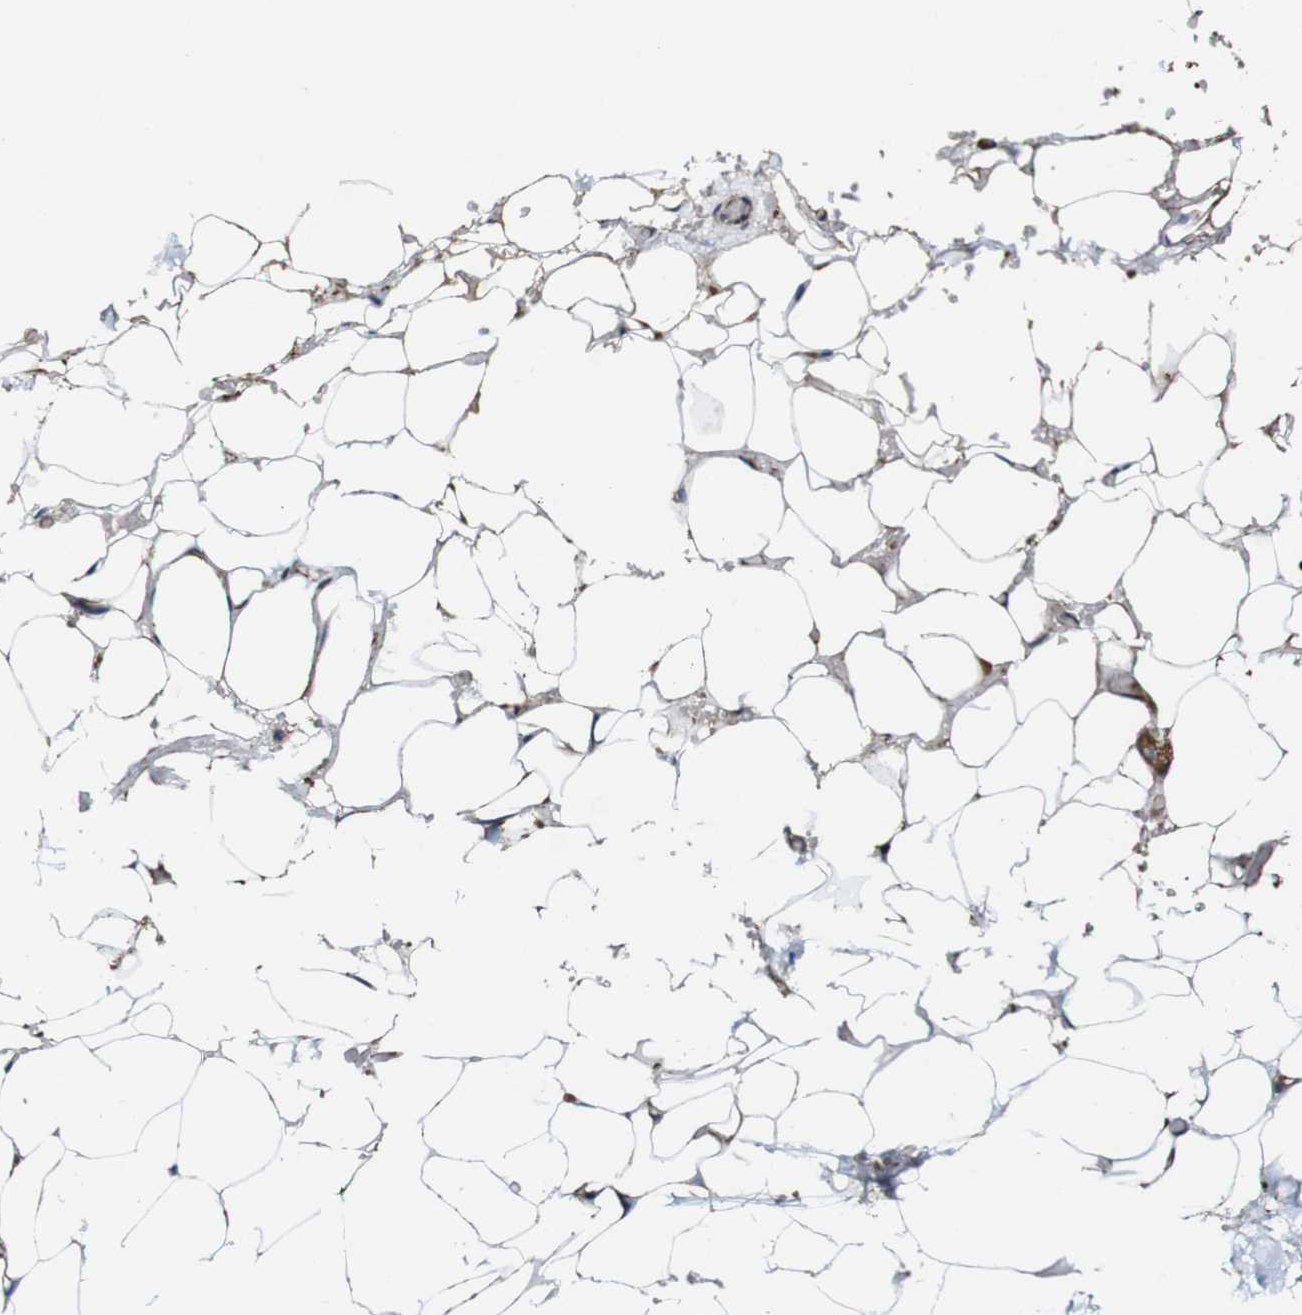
{"staining": {"intensity": "weak", "quantity": "25%-75%", "location": "cytoplasmic/membranous"}, "tissue": "adipose tissue", "cell_type": "Adipocytes", "image_type": "normal", "snomed": [{"axis": "morphology", "description": "Normal tissue, NOS"}, {"axis": "topography", "description": "Peripheral nerve tissue"}], "caption": "DAB (3,3'-diaminobenzidine) immunohistochemical staining of normal human adipose tissue reveals weak cytoplasmic/membranous protein positivity in about 25%-75% of adipocytes.", "gene": "JAK2", "patient": {"sex": "male", "age": 70}}